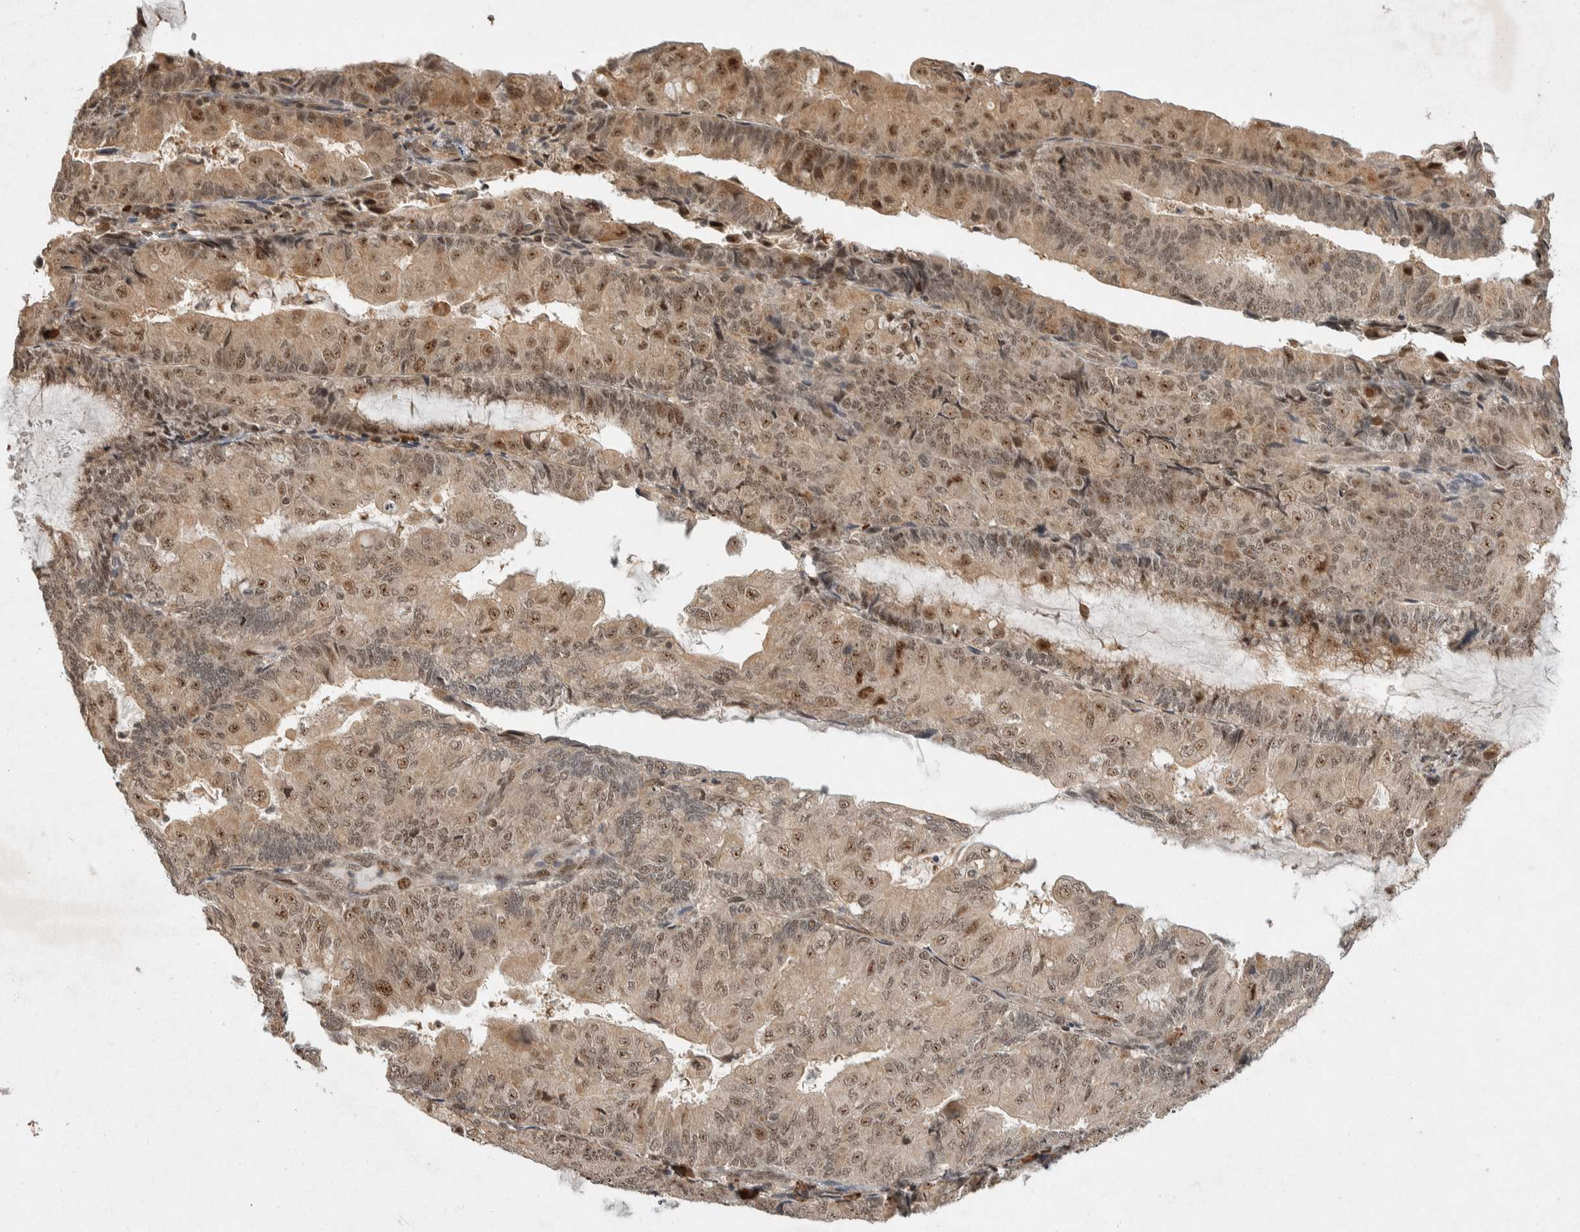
{"staining": {"intensity": "moderate", "quantity": ">75%", "location": "cytoplasmic/membranous,nuclear"}, "tissue": "endometrial cancer", "cell_type": "Tumor cells", "image_type": "cancer", "snomed": [{"axis": "morphology", "description": "Adenocarcinoma, NOS"}, {"axis": "topography", "description": "Endometrium"}], "caption": "This photomicrograph demonstrates immunohistochemistry (IHC) staining of adenocarcinoma (endometrial), with medium moderate cytoplasmic/membranous and nuclear expression in approximately >75% of tumor cells.", "gene": "TOR1B", "patient": {"sex": "female", "age": 81}}